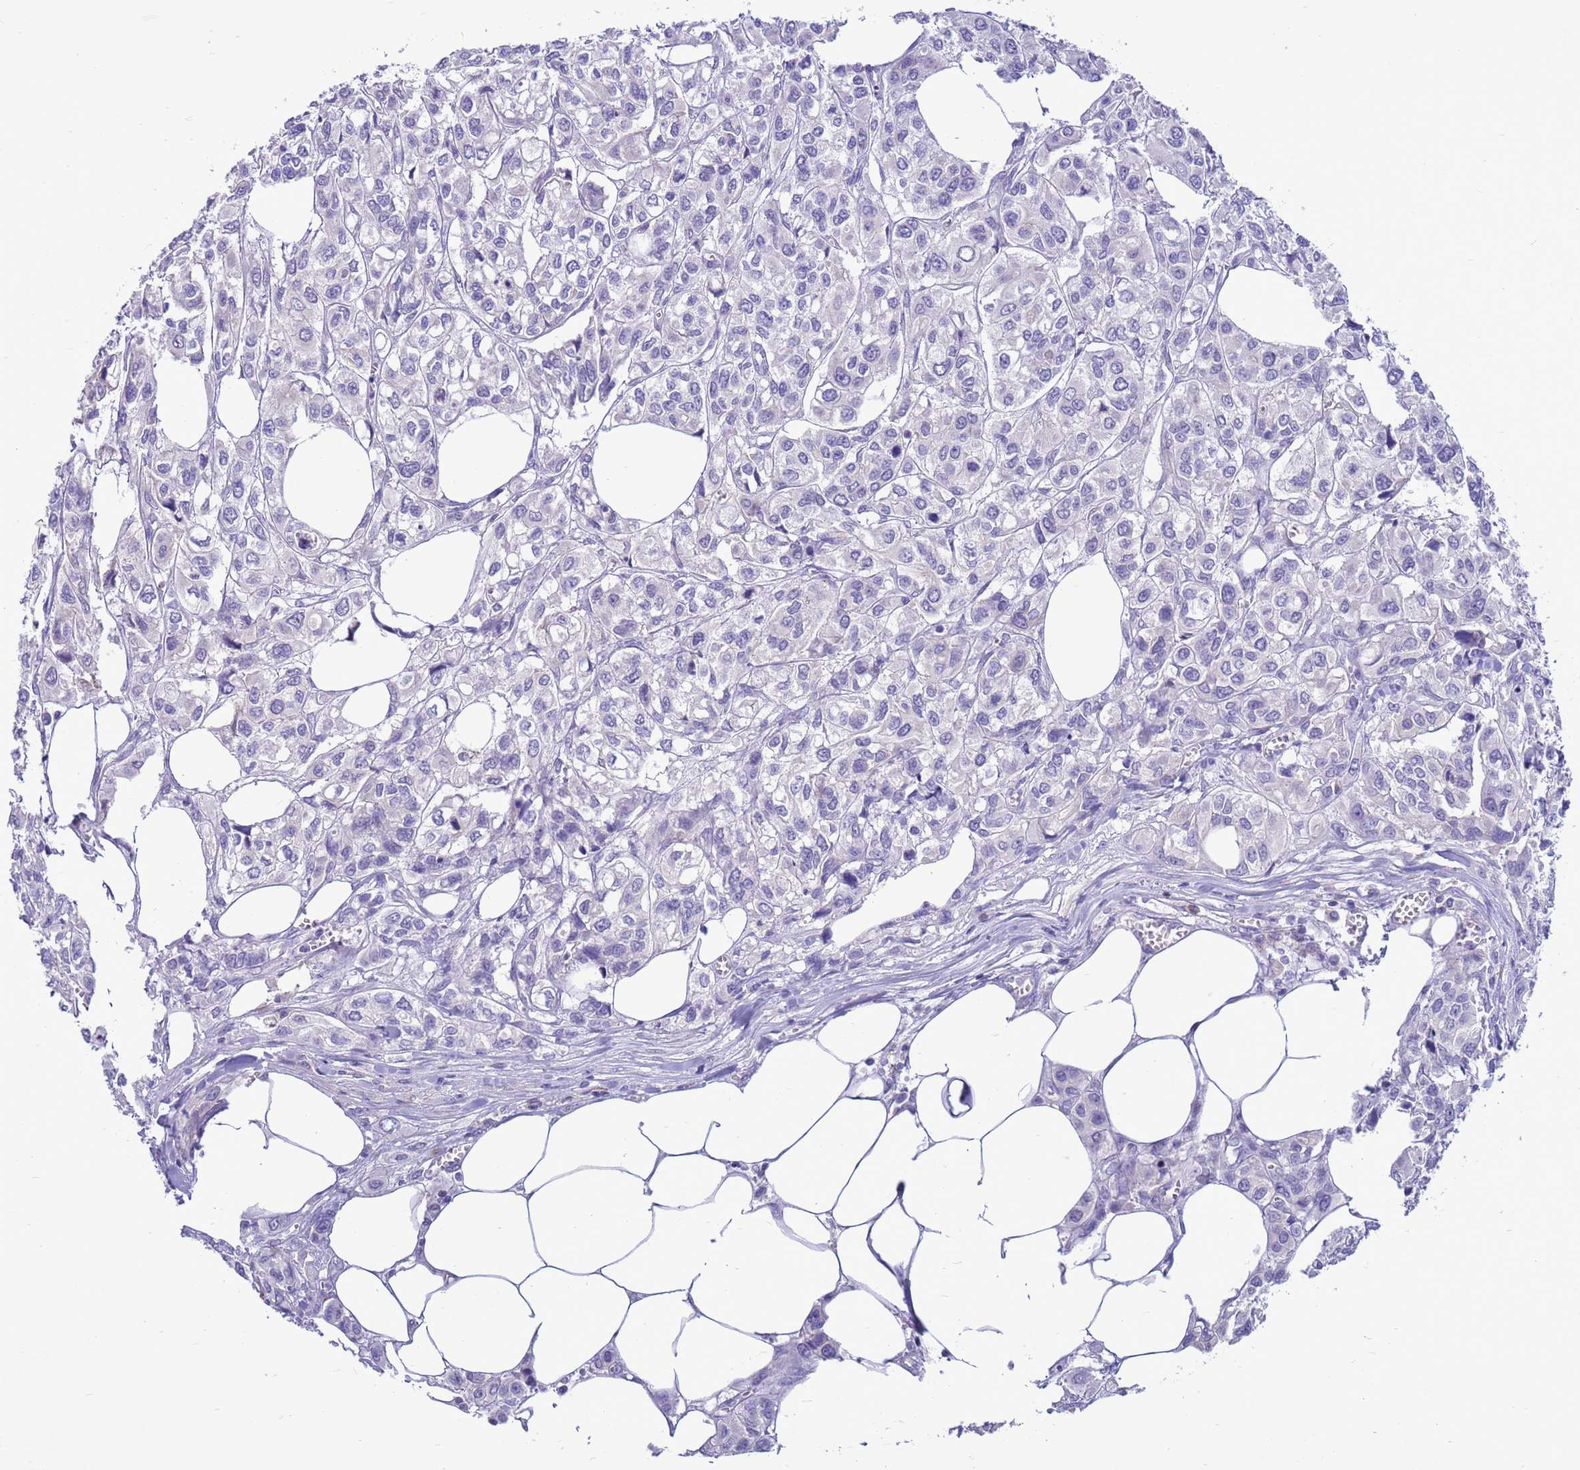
{"staining": {"intensity": "negative", "quantity": "none", "location": "none"}, "tissue": "urothelial cancer", "cell_type": "Tumor cells", "image_type": "cancer", "snomed": [{"axis": "morphology", "description": "Urothelial carcinoma, High grade"}, {"axis": "topography", "description": "Urinary bladder"}], "caption": "This photomicrograph is of high-grade urothelial carcinoma stained with immunohistochemistry to label a protein in brown with the nuclei are counter-stained blue. There is no staining in tumor cells.", "gene": "PDE10A", "patient": {"sex": "male", "age": 67}}